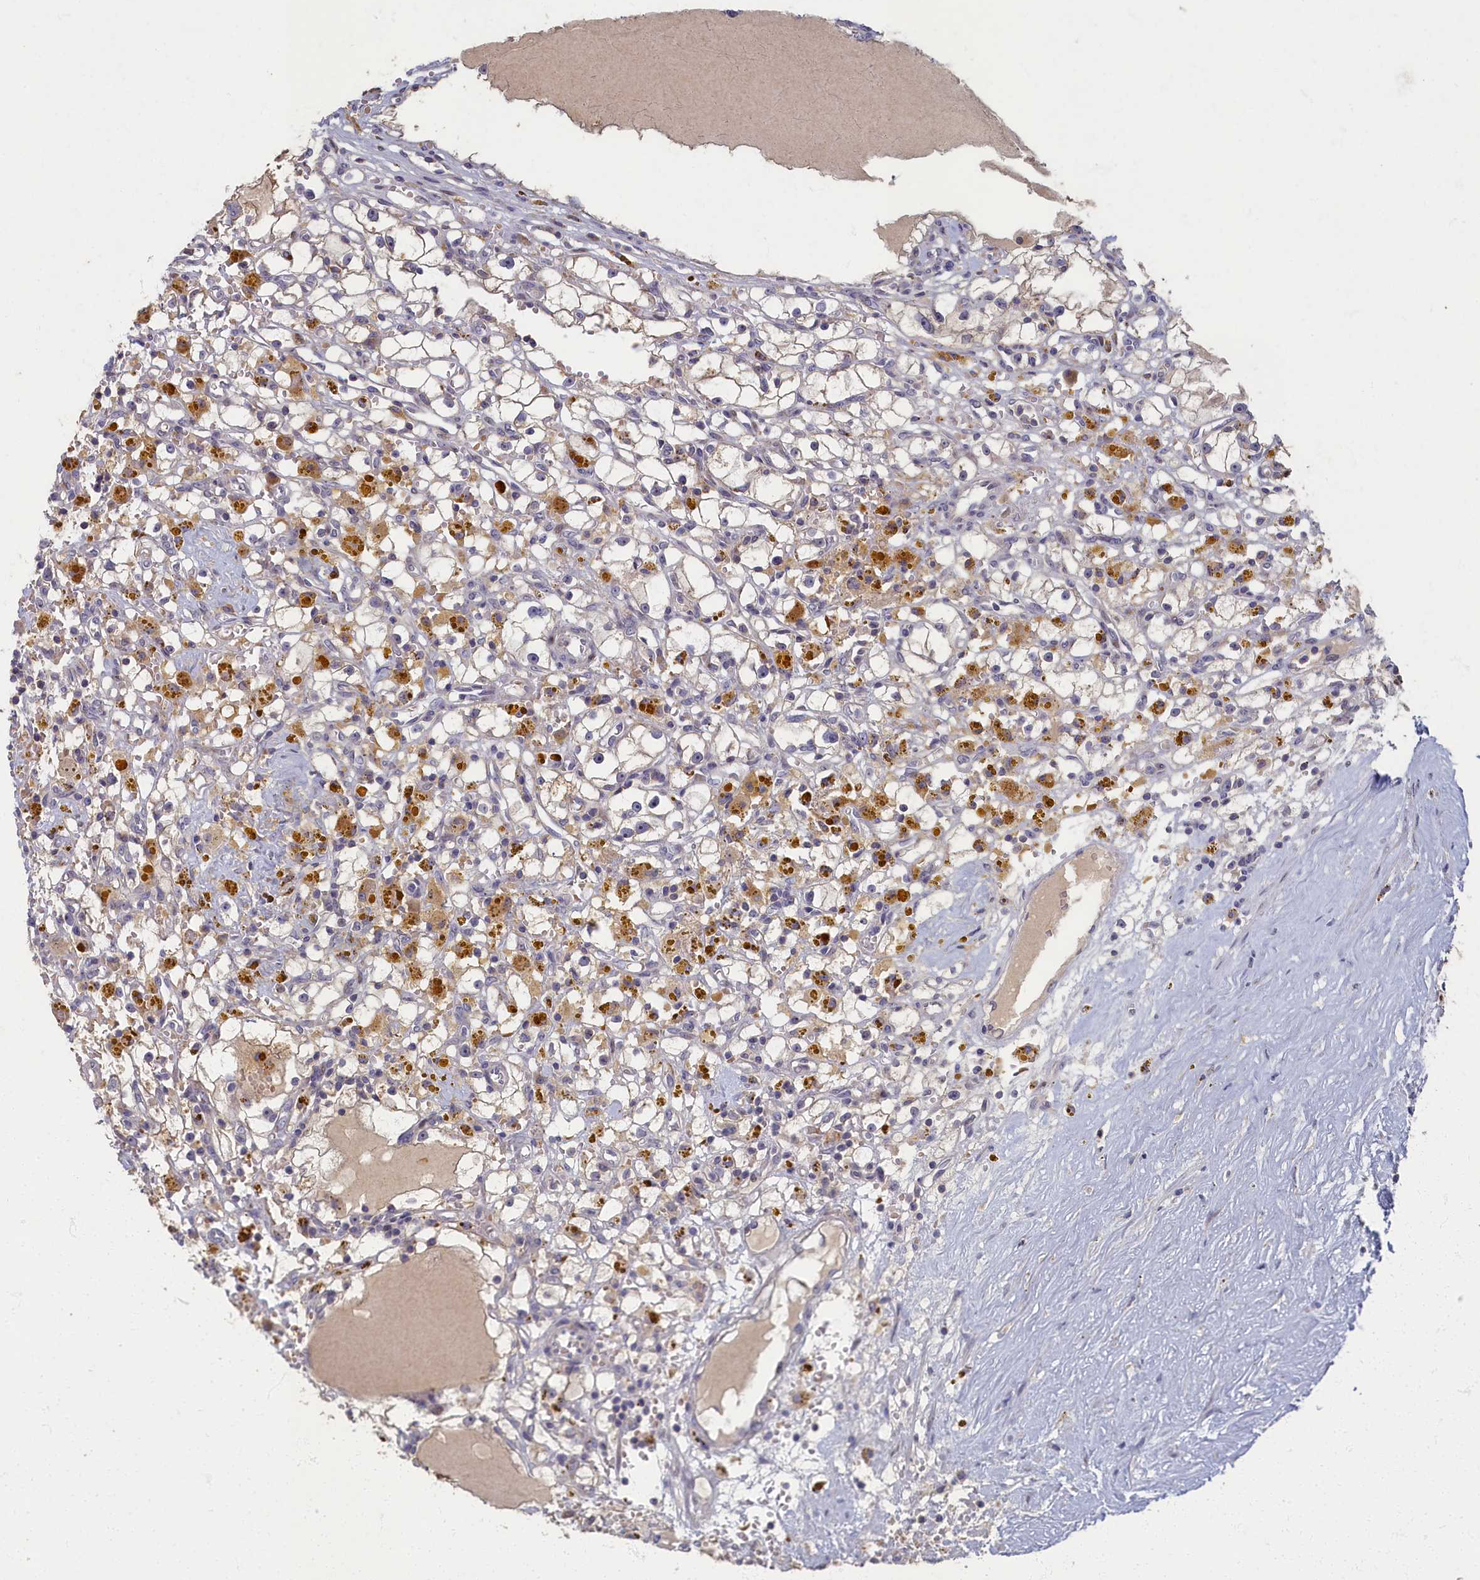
{"staining": {"intensity": "negative", "quantity": "none", "location": "none"}, "tissue": "renal cancer", "cell_type": "Tumor cells", "image_type": "cancer", "snomed": [{"axis": "morphology", "description": "Adenocarcinoma, NOS"}, {"axis": "topography", "description": "Kidney"}], "caption": "Renal cancer was stained to show a protein in brown. There is no significant staining in tumor cells.", "gene": "HUNK", "patient": {"sex": "male", "age": 56}}